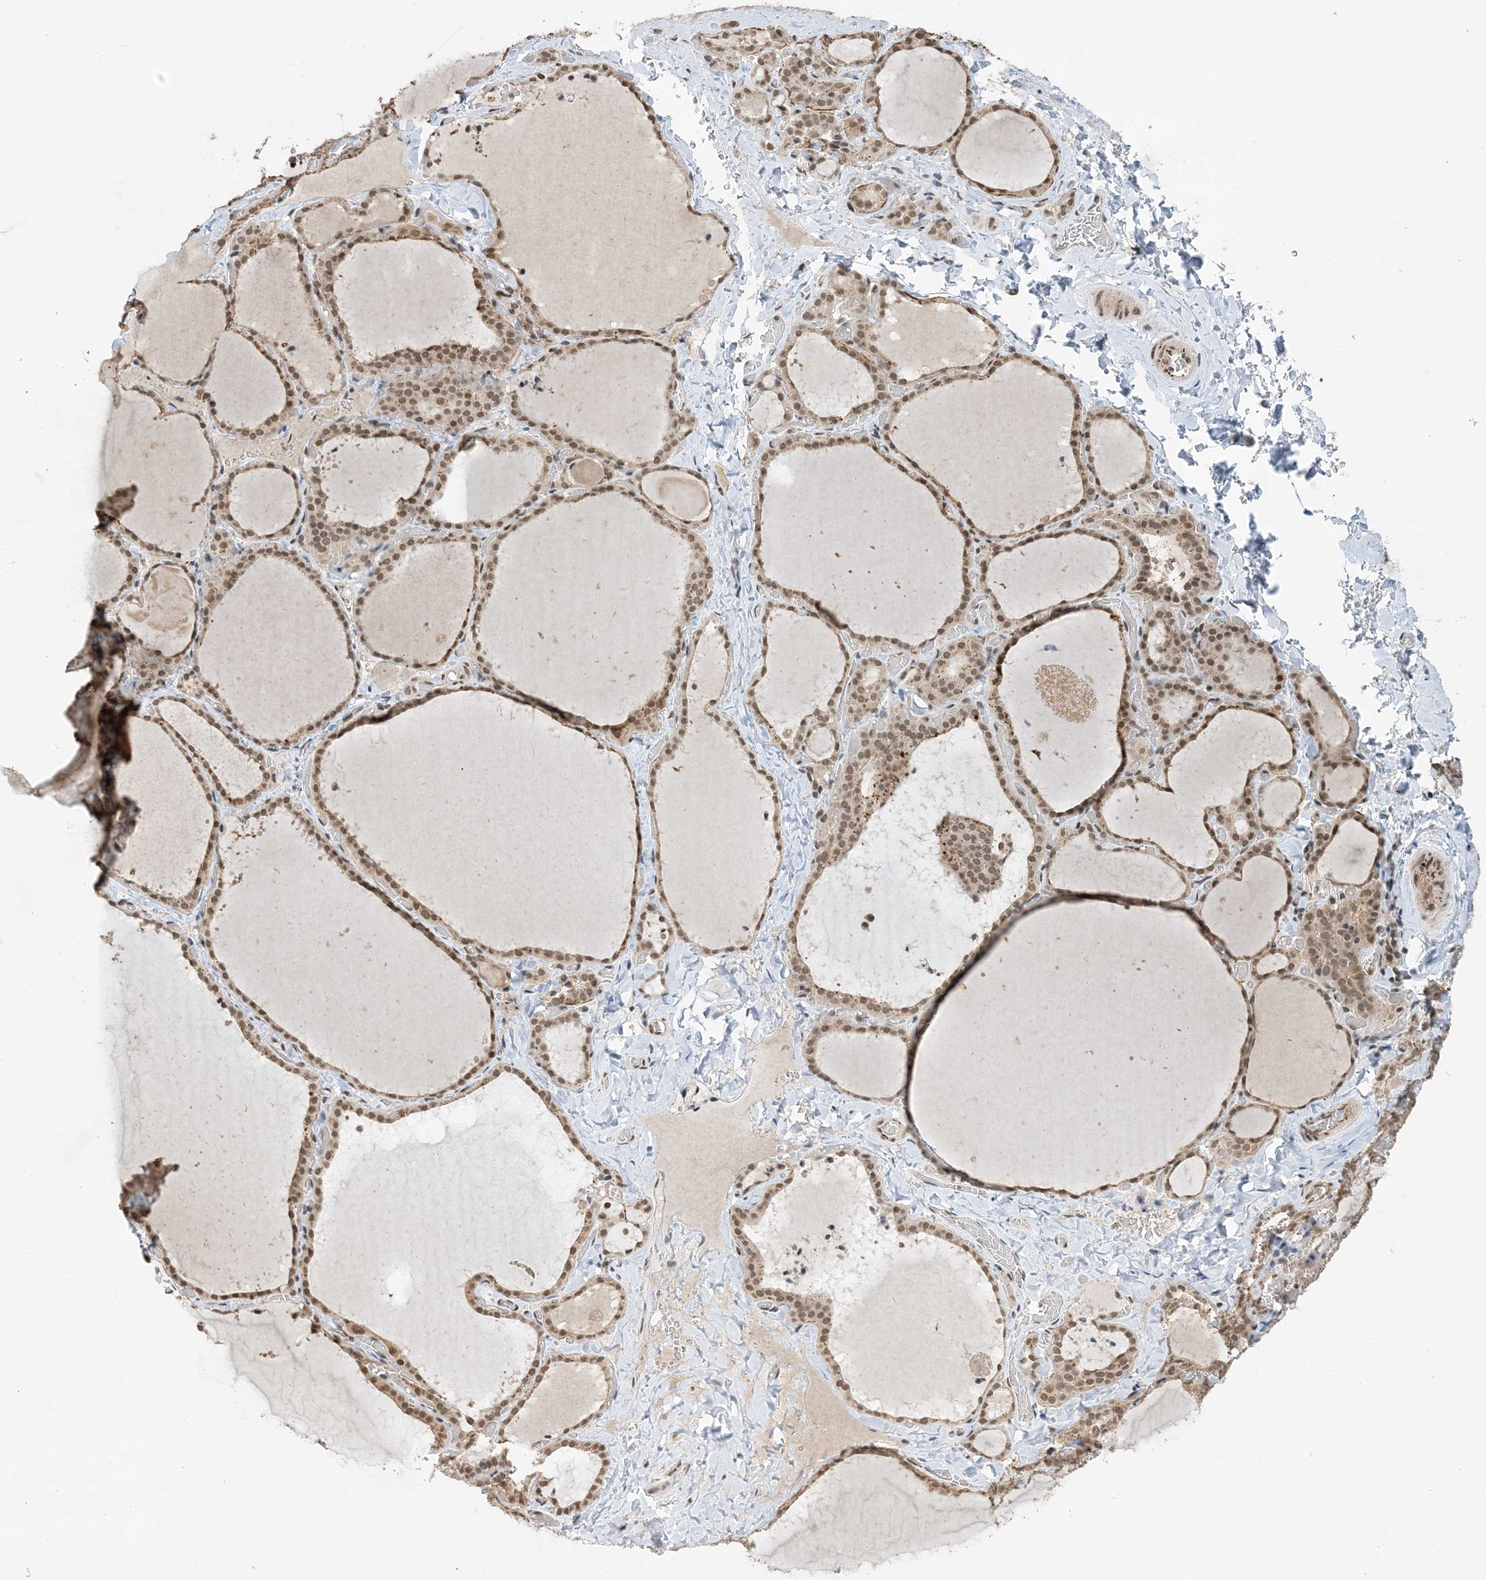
{"staining": {"intensity": "moderate", "quantity": ">75%", "location": "cytoplasmic/membranous,nuclear"}, "tissue": "thyroid gland", "cell_type": "Glandular cells", "image_type": "normal", "snomed": [{"axis": "morphology", "description": "Normal tissue, NOS"}, {"axis": "topography", "description": "Thyroid gland"}], "caption": "Moderate cytoplasmic/membranous,nuclear protein staining is present in about >75% of glandular cells in thyroid gland.", "gene": "ACYP2", "patient": {"sex": "female", "age": 22}}